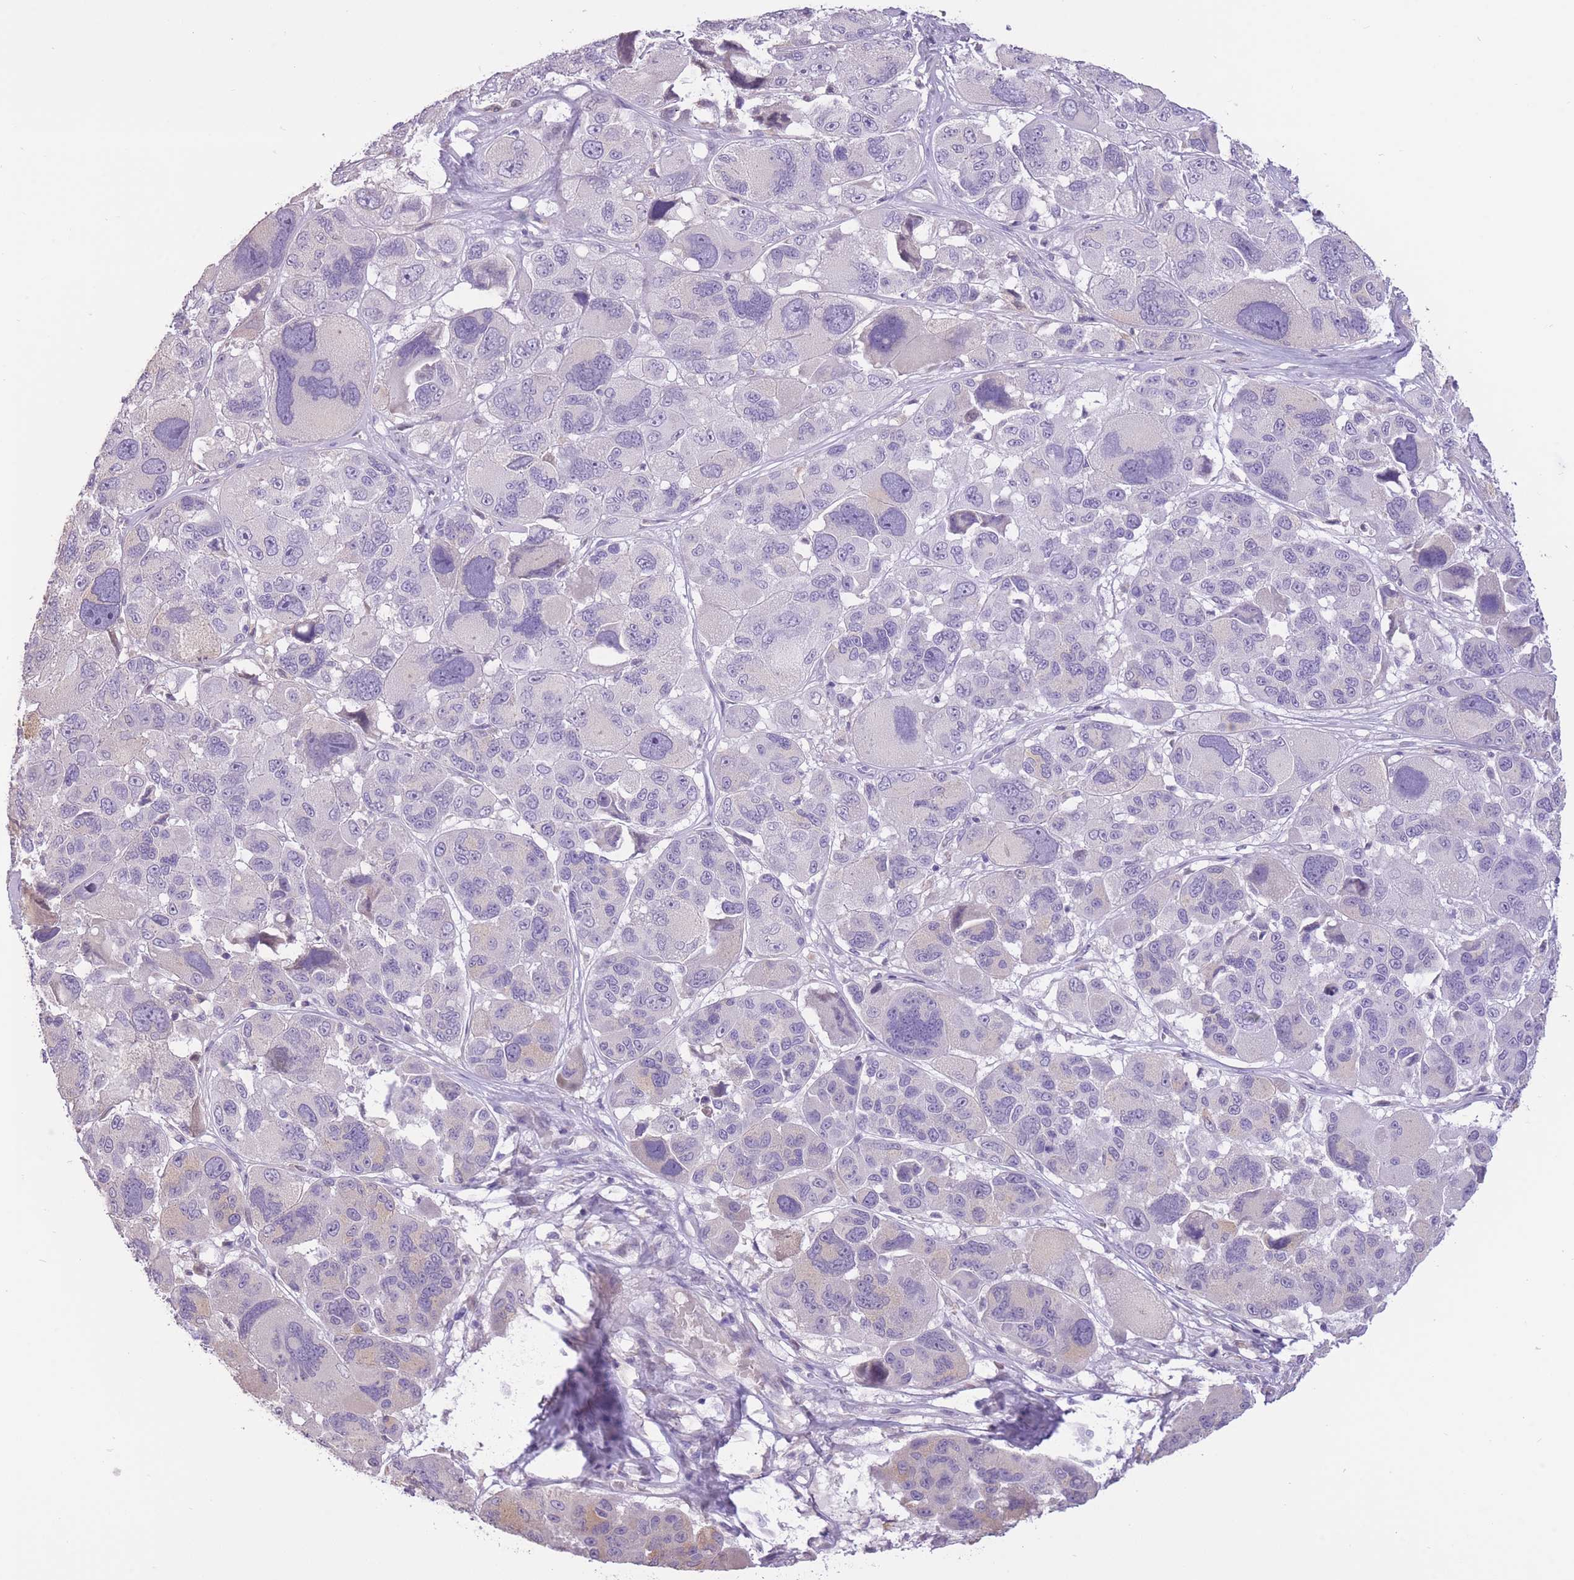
{"staining": {"intensity": "negative", "quantity": "none", "location": "none"}, "tissue": "melanoma", "cell_type": "Tumor cells", "image_type": "cancer", "snomed": [{"axis": "morphology", "description": "Malignant melanoma, NOS"}, {"axis": "topography", "description": "Skin"}], "caption": "Tumor cells show no significant protein expression in malignant melanoma. Nuclei are stained in blue.", "gene": "WDR70", "patient": {"sex": "female", "age": 66}}